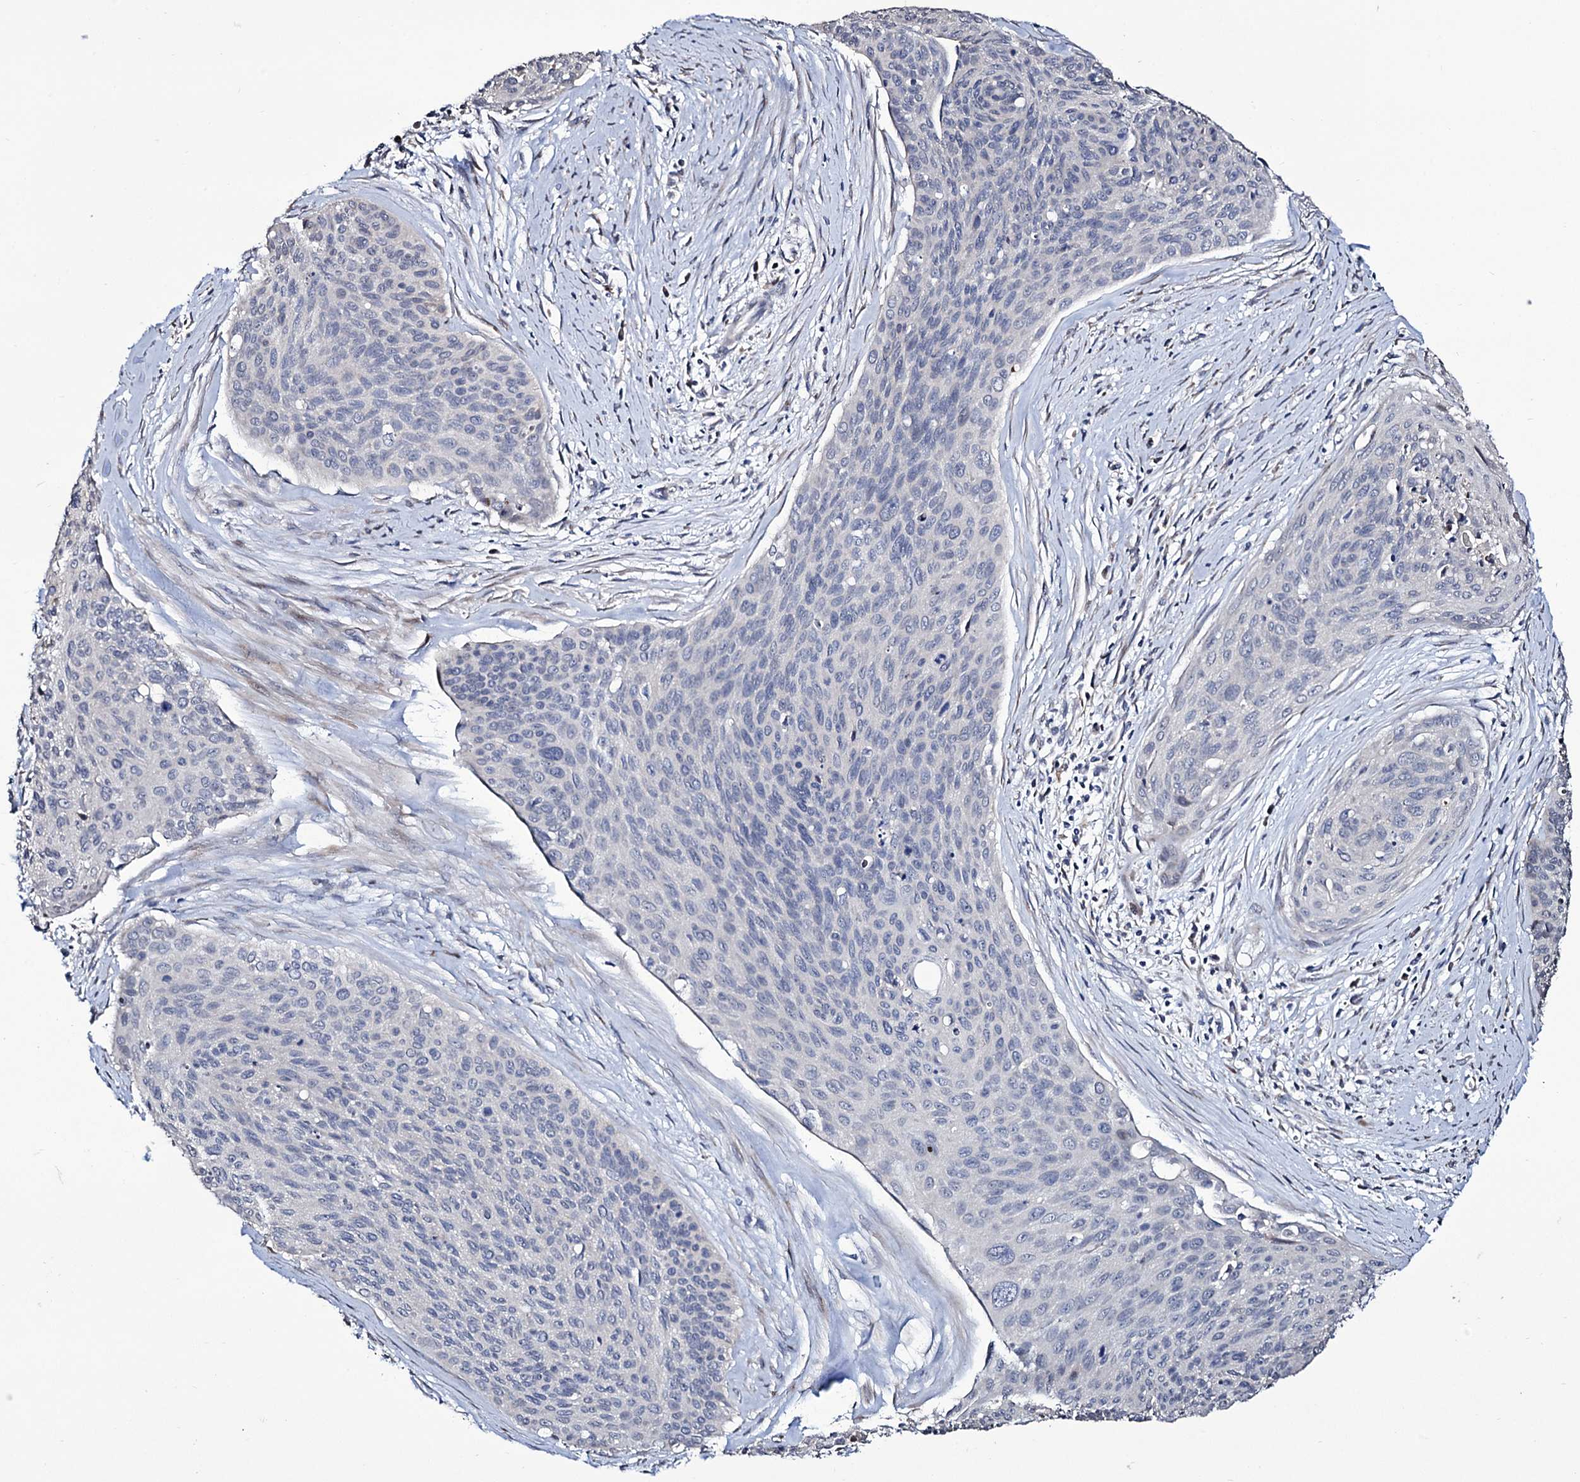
{"staining": {"intensity": "negative", "quantity": "none", "location": "none"}, "tissue": "cervical cancer", "cell_type": "Tumor cells", "image_type": "cancer", "snomed": [{"axis": "morphology", "description": "Squamous cell carcinoma, NOS"}, {"axis": "topography", "description": "Cervix"}], "caption": "An IHC histopathology image of cervical cancer (squamous cell carcinoma) is shown. There is no staining in tumor cells of cervical cancer (squamous cell carcinoma).", "gene": "TUBGCP5", "patient": {"sex": "female", "age": 55}}